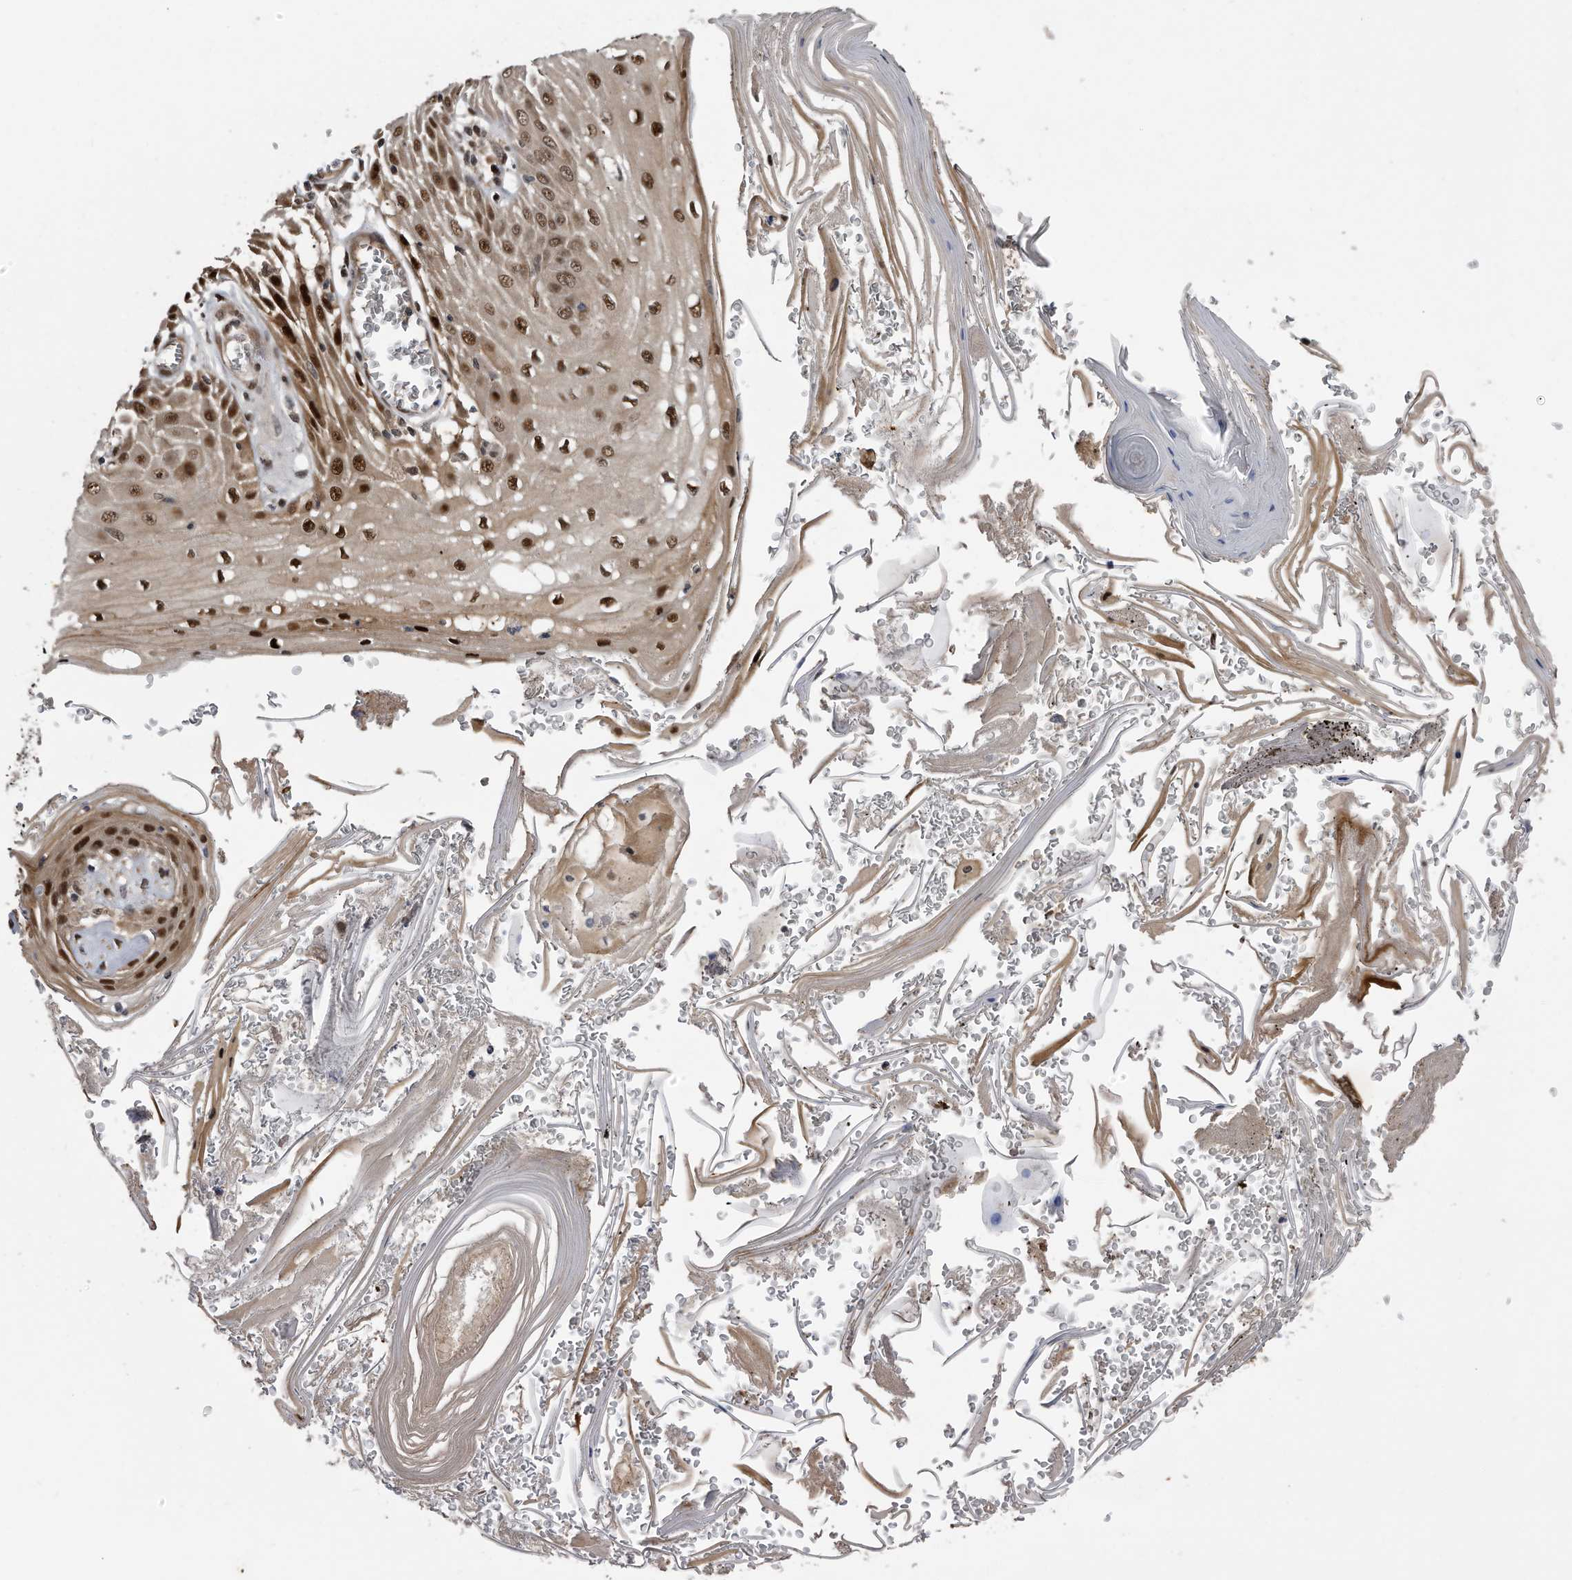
{"staining": {"intensity": "strong", "quantity": ">75%", "location": "cytoplasmic/membranous,nuclear"}, "tissue": "skin cancer", "cell_type": "Tumor cells", "image_type": "cancer", "snomed": [{"axis": "morphology", "description": "Squamous cell carcinoma, NOS"}, {"axis": "topography", "description": "Skin"}], "caption": "Protein expression analysis of skin cancer reveals strong cytoplasmic/membranous and nuclear staining in about >75% of tumor cells.", "gene": "RAD23B", "patient": {"sex": "female", "age": 73}}